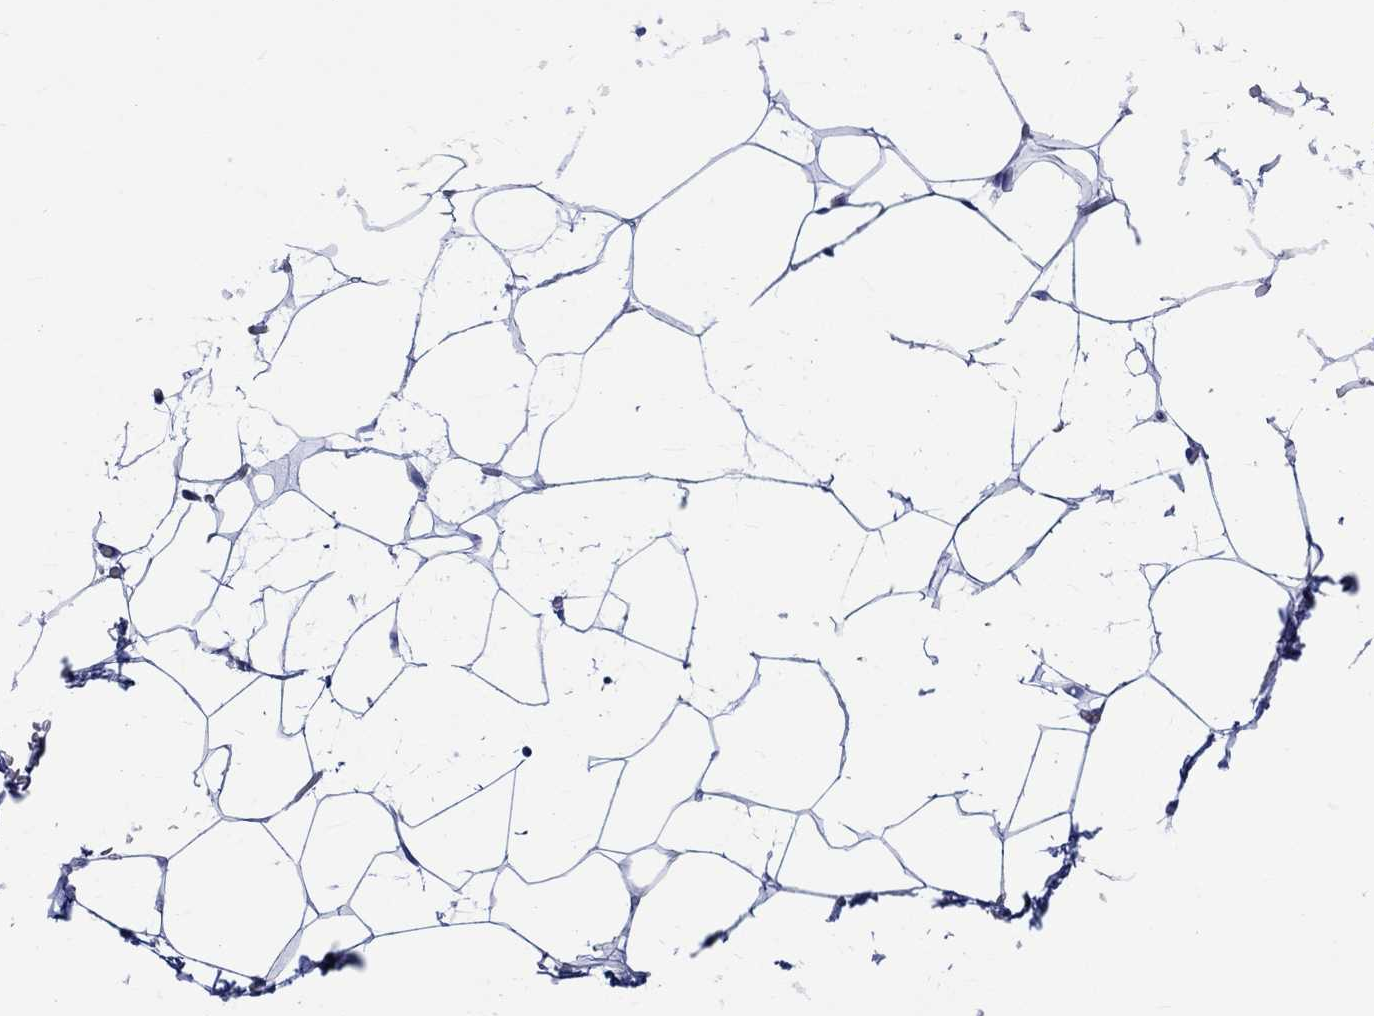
{"staining": {"intensity": "negative", "quantity": "none", "location": "none"}, "tissue": "adipose tissue", "cell_type": "Adipocytes", "image_type": "normal", "snomed": [{"axis": "morphology", "description": "Normal tissue, NOS"}, {"axis": "topography", "description": "Adipose tissue"}], "caption": "This is a histopathology image of IHC staining of benign adipose tissue, which shows no expression in adipocytes. (Brightfield microscopy of DAB immunohistochemistry at high magnification).", "gene": "KLHL33", "patient": {"sex": "male", "age": 57}}